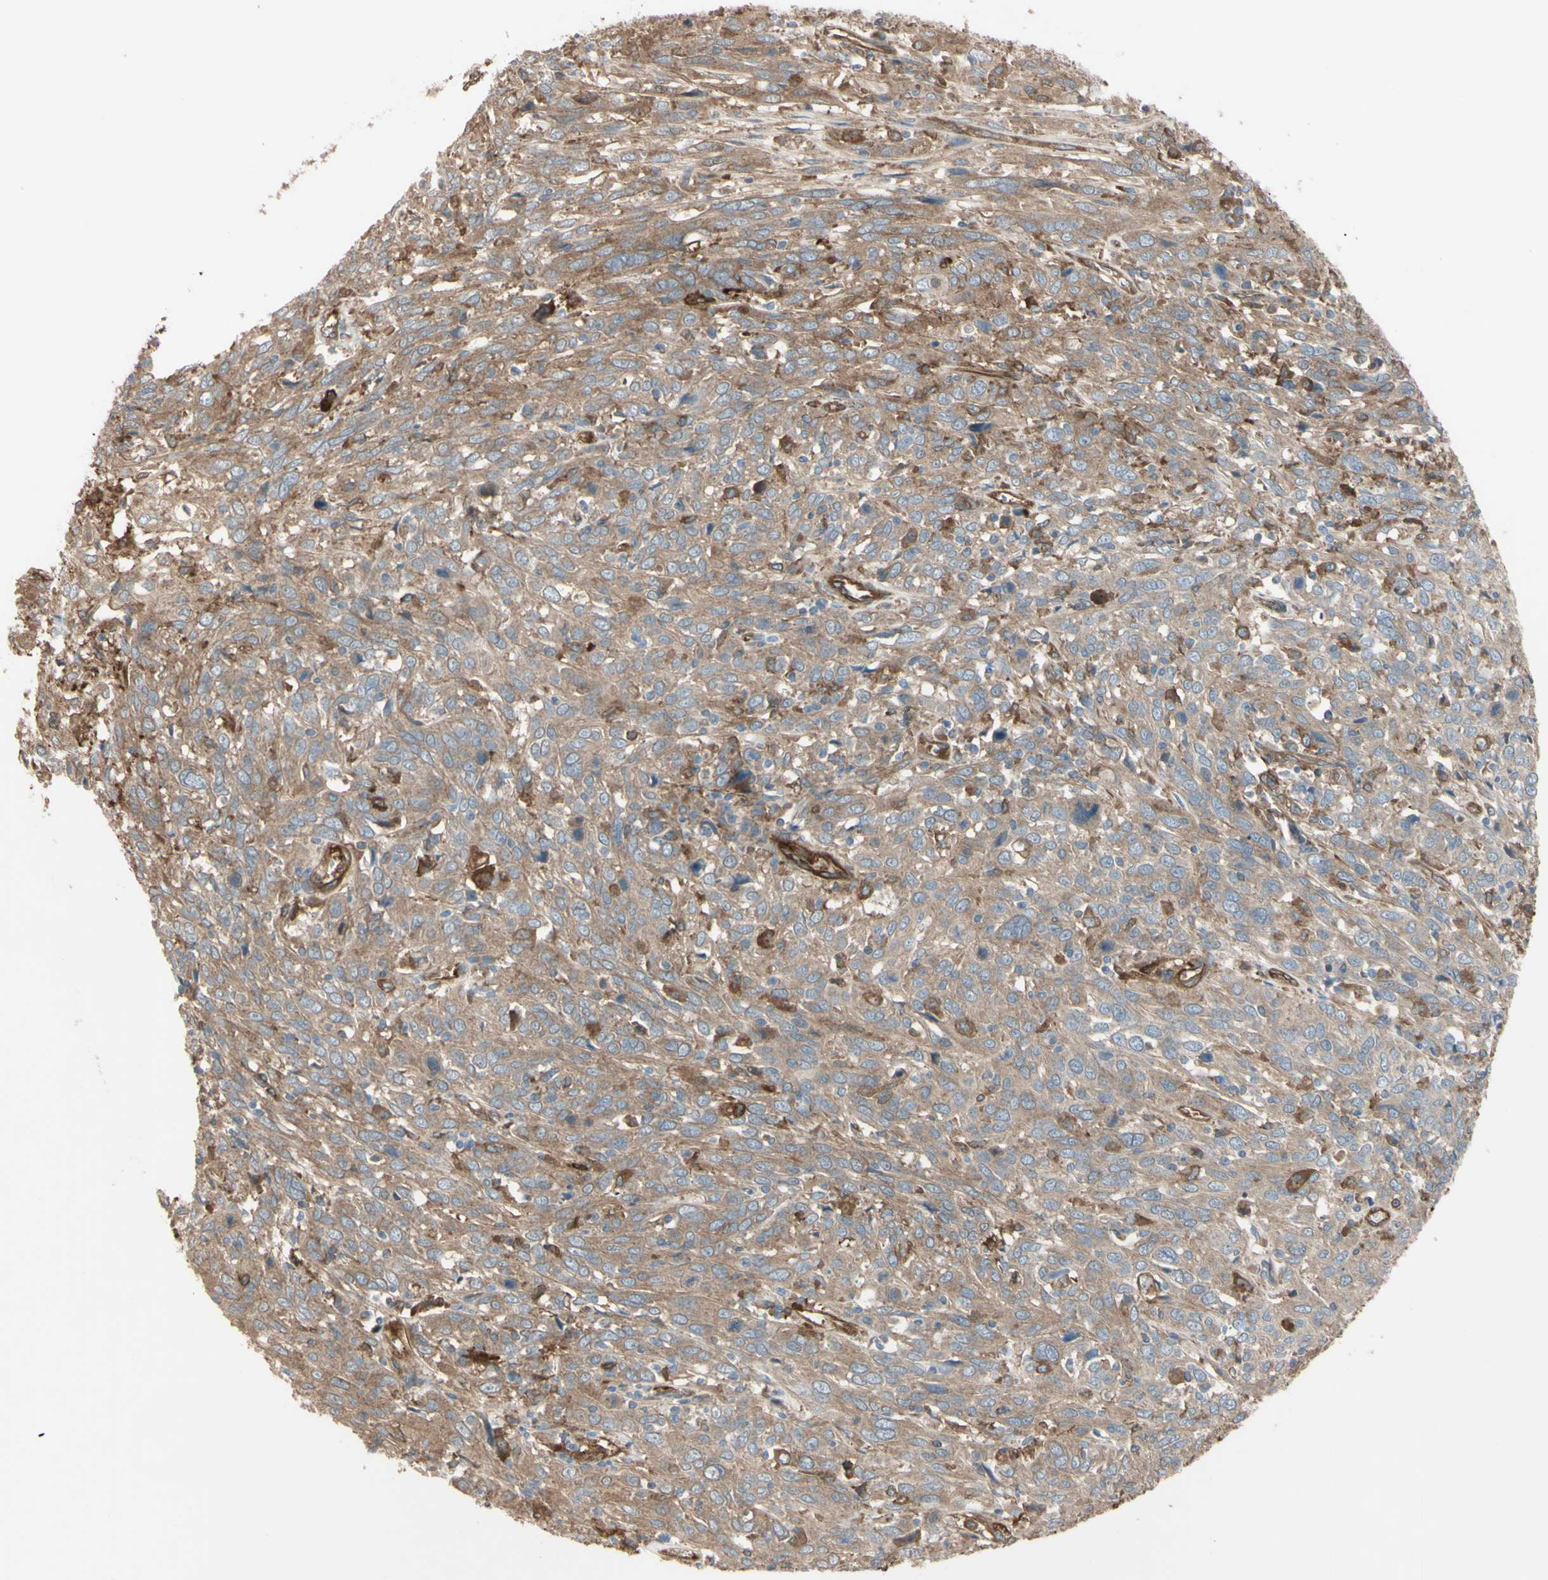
{"staining": {"intensity": "moderate", "quantity": ">75%", "location": "cytoplasmic/membranous"}, "tissue": "cervical cancer", "cell_type": "Tumor cells", "image_type": "cancer", "snomed": [{"axis": "morphology", "description": "Squamous cell carcinoma, NOS"}, {"axis": "topography", "description": "Cervix"}], "caption": "Brown immunohistochemical staining in cervical cancer (squamous cell carcinoma) displays moderate cytoplasmic/membranous staining in about >75% of tumor cells. (Stains: DAB (3,3'-diaminobenzidine) in brown, nuclei in blue, Microscopy: brightfield microscopy at high magnification).", "gene": "PTPN12", "patient": {"sex": "female", "age": 46}}